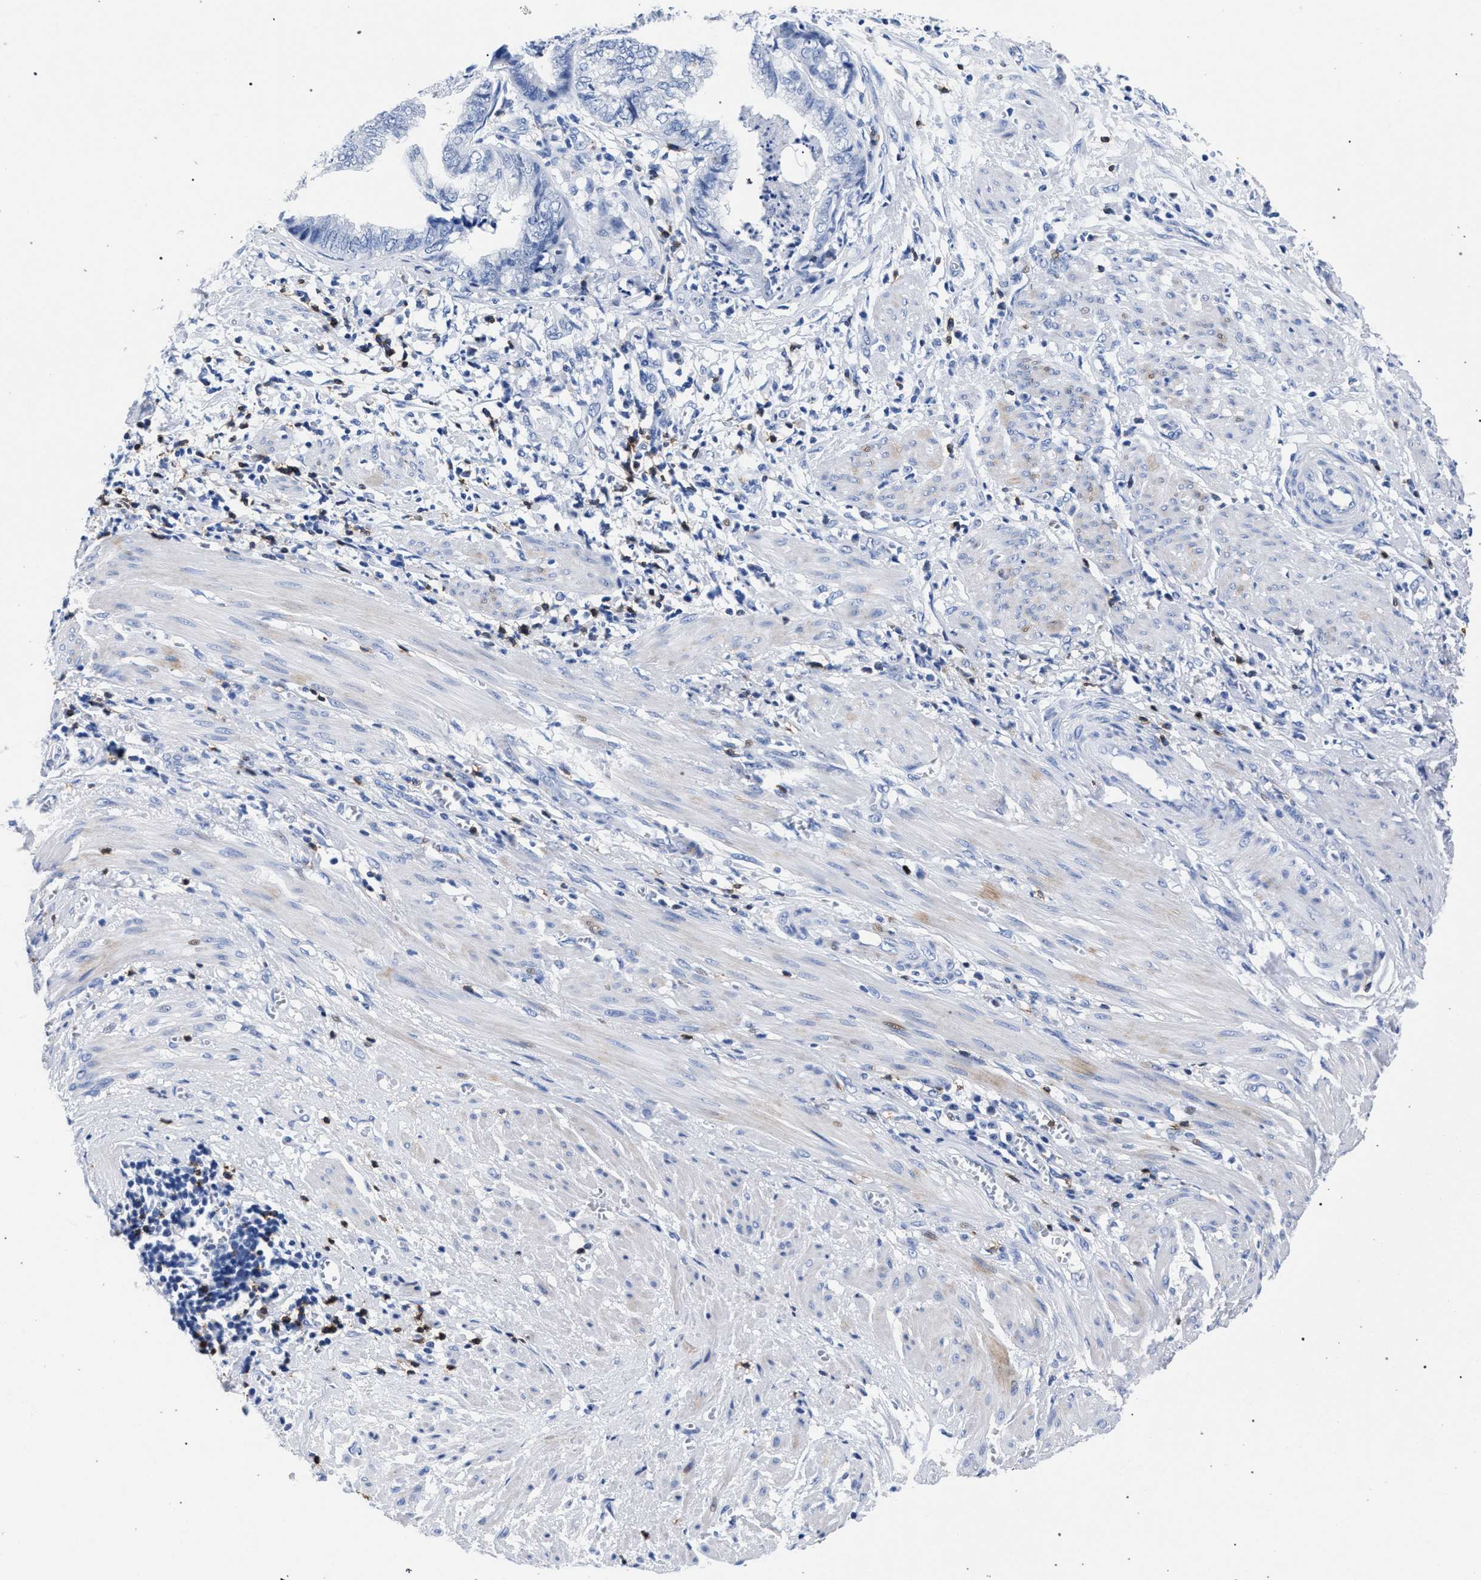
{"staining": {"intensity": "negative", "quantity": "none", "location": "none"}, "tissue": "endometrial cancer", "cell_type": "Tumor cells", "image_type": "cancer", "snomed": [{"axis": "morphology", "description": "Necrosis, NOS"}, {"axis": "morphology", "description": "Adenocarcinoma, NOS"}, {"axis": "topography", "description": "Endometrium"}], "caption": "Photomicrograph shows no significant protein positivity in tumor cells of adenocarcinoma (endometrial).", "gene": "KLRK1", "patient": {"sex": "female", "age": 79}}